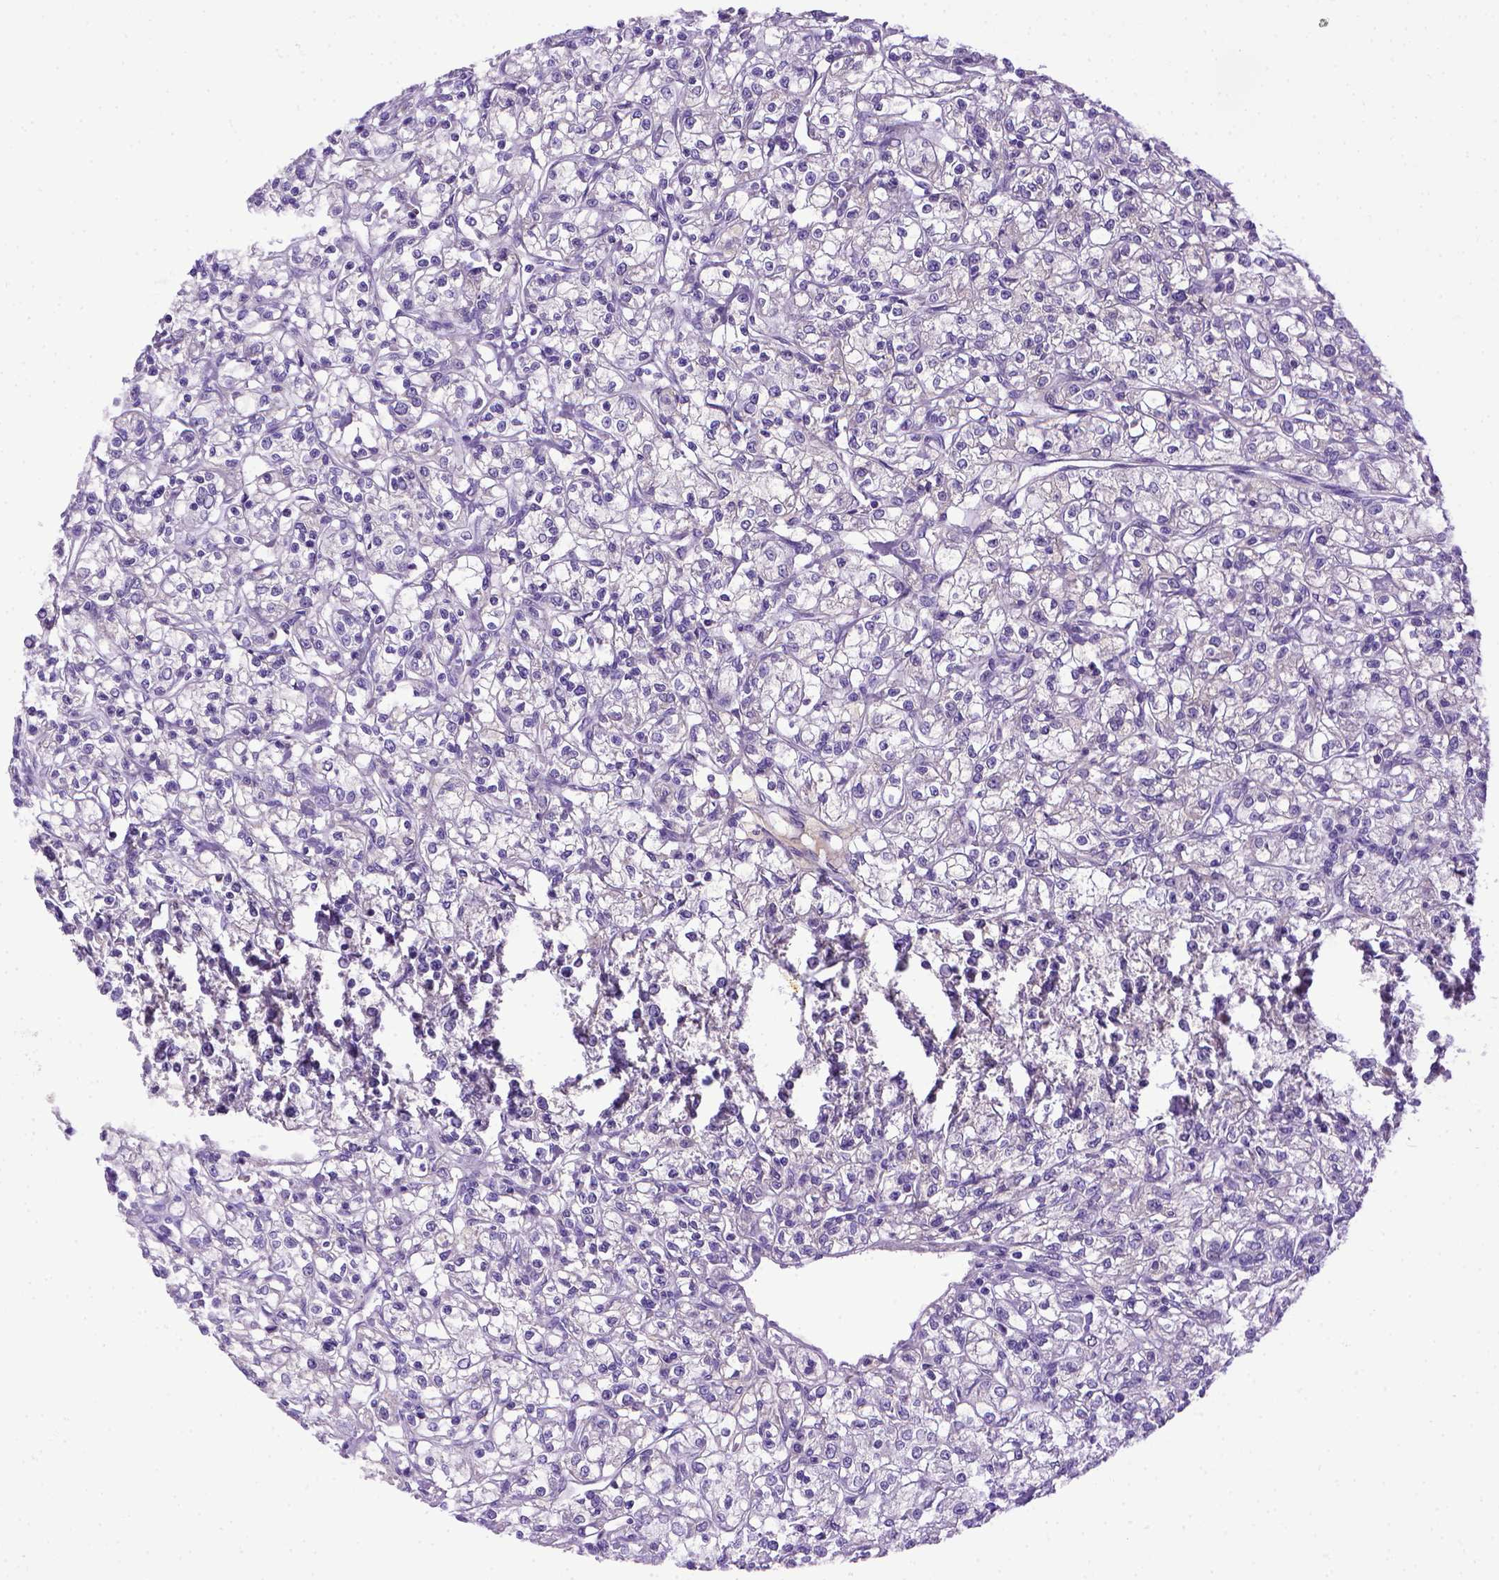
{"staining": {"intensity": "negative", "quantity": "none", "location": "none"}, "tissue": "renal cancer", "cell_type": "Tumor cells", "image_type": "cancer", "snomed": [{"axis": "morphology", "description": "Adenocarcinoma, NOS"}, {"axis": "topography", "description": "Kidney"}], "caption": "Immunohistochemistry (IHC) micrograph of neoplastic tissue: renal cancer (adenocarcinoma) stained with DAB reveals no significant protein positivity in tumor cells.", "gene": "ITIH4", "patient": {"sex": "female", "age": 59}}